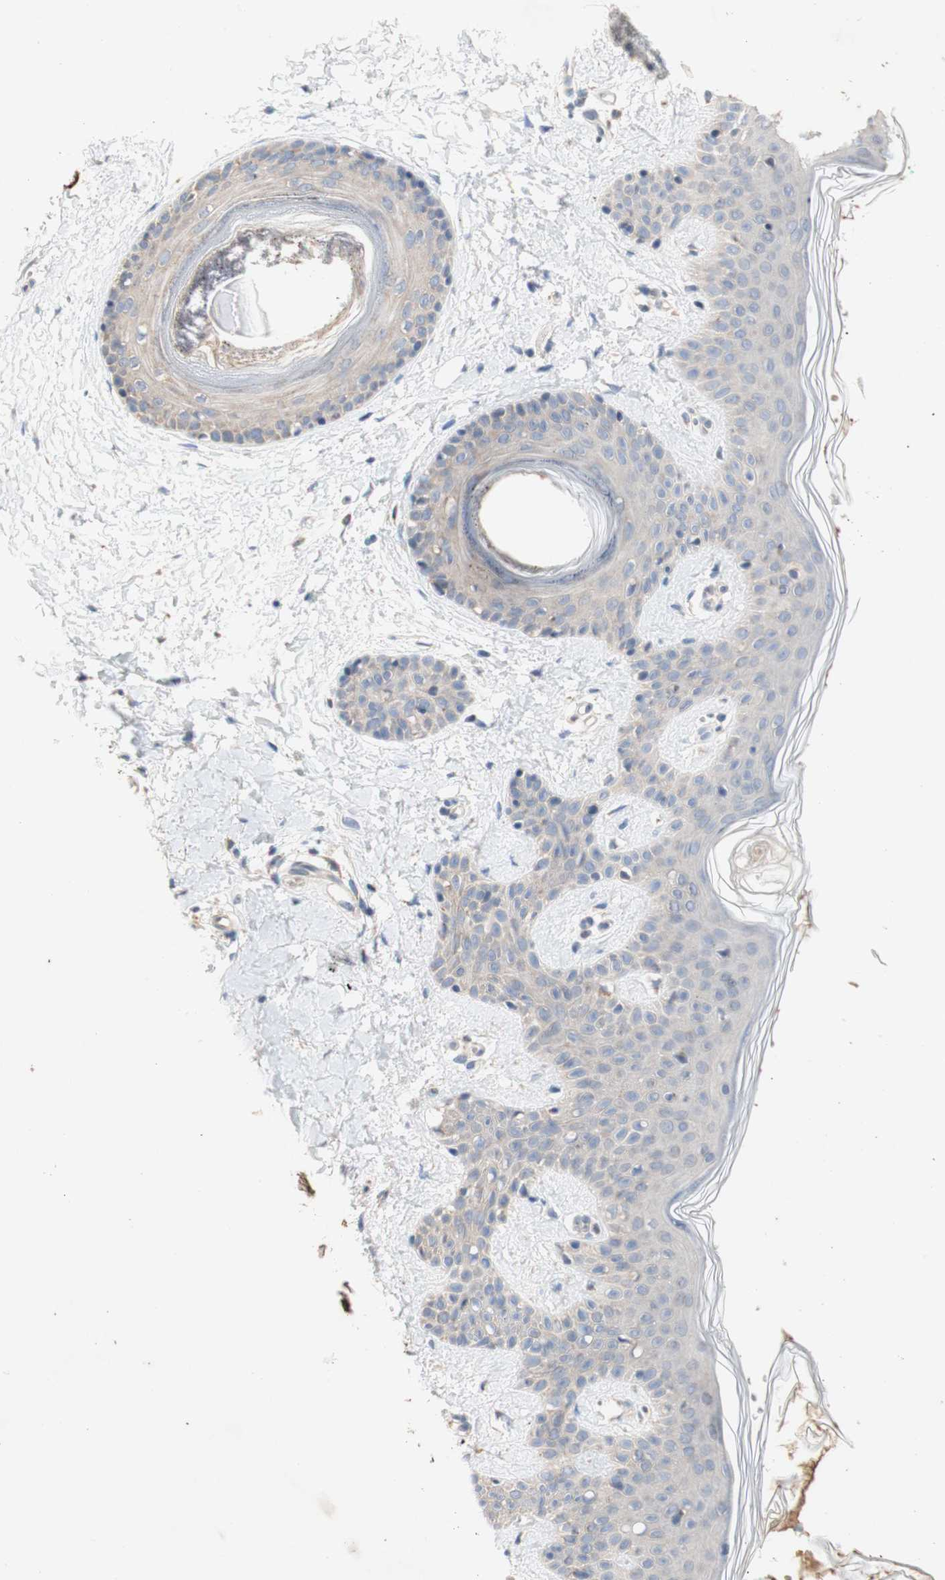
{"staining": {"intensity": "negative", "quantity": "none", "location": "none"}, "tissue": "skin", "cell_type": "Fibroblasts", "image_type": "normal", "snomed": [{"axis": "morphology", "description": "Normal tissue, NOS"}, {"axis": "topography", "description": "Skin"}], "caption": "Image shows no significant protein staining in fibroblasts of normal skin.", "gene": "PTGIS", "patient": {"sex": "male", "age": 16}}